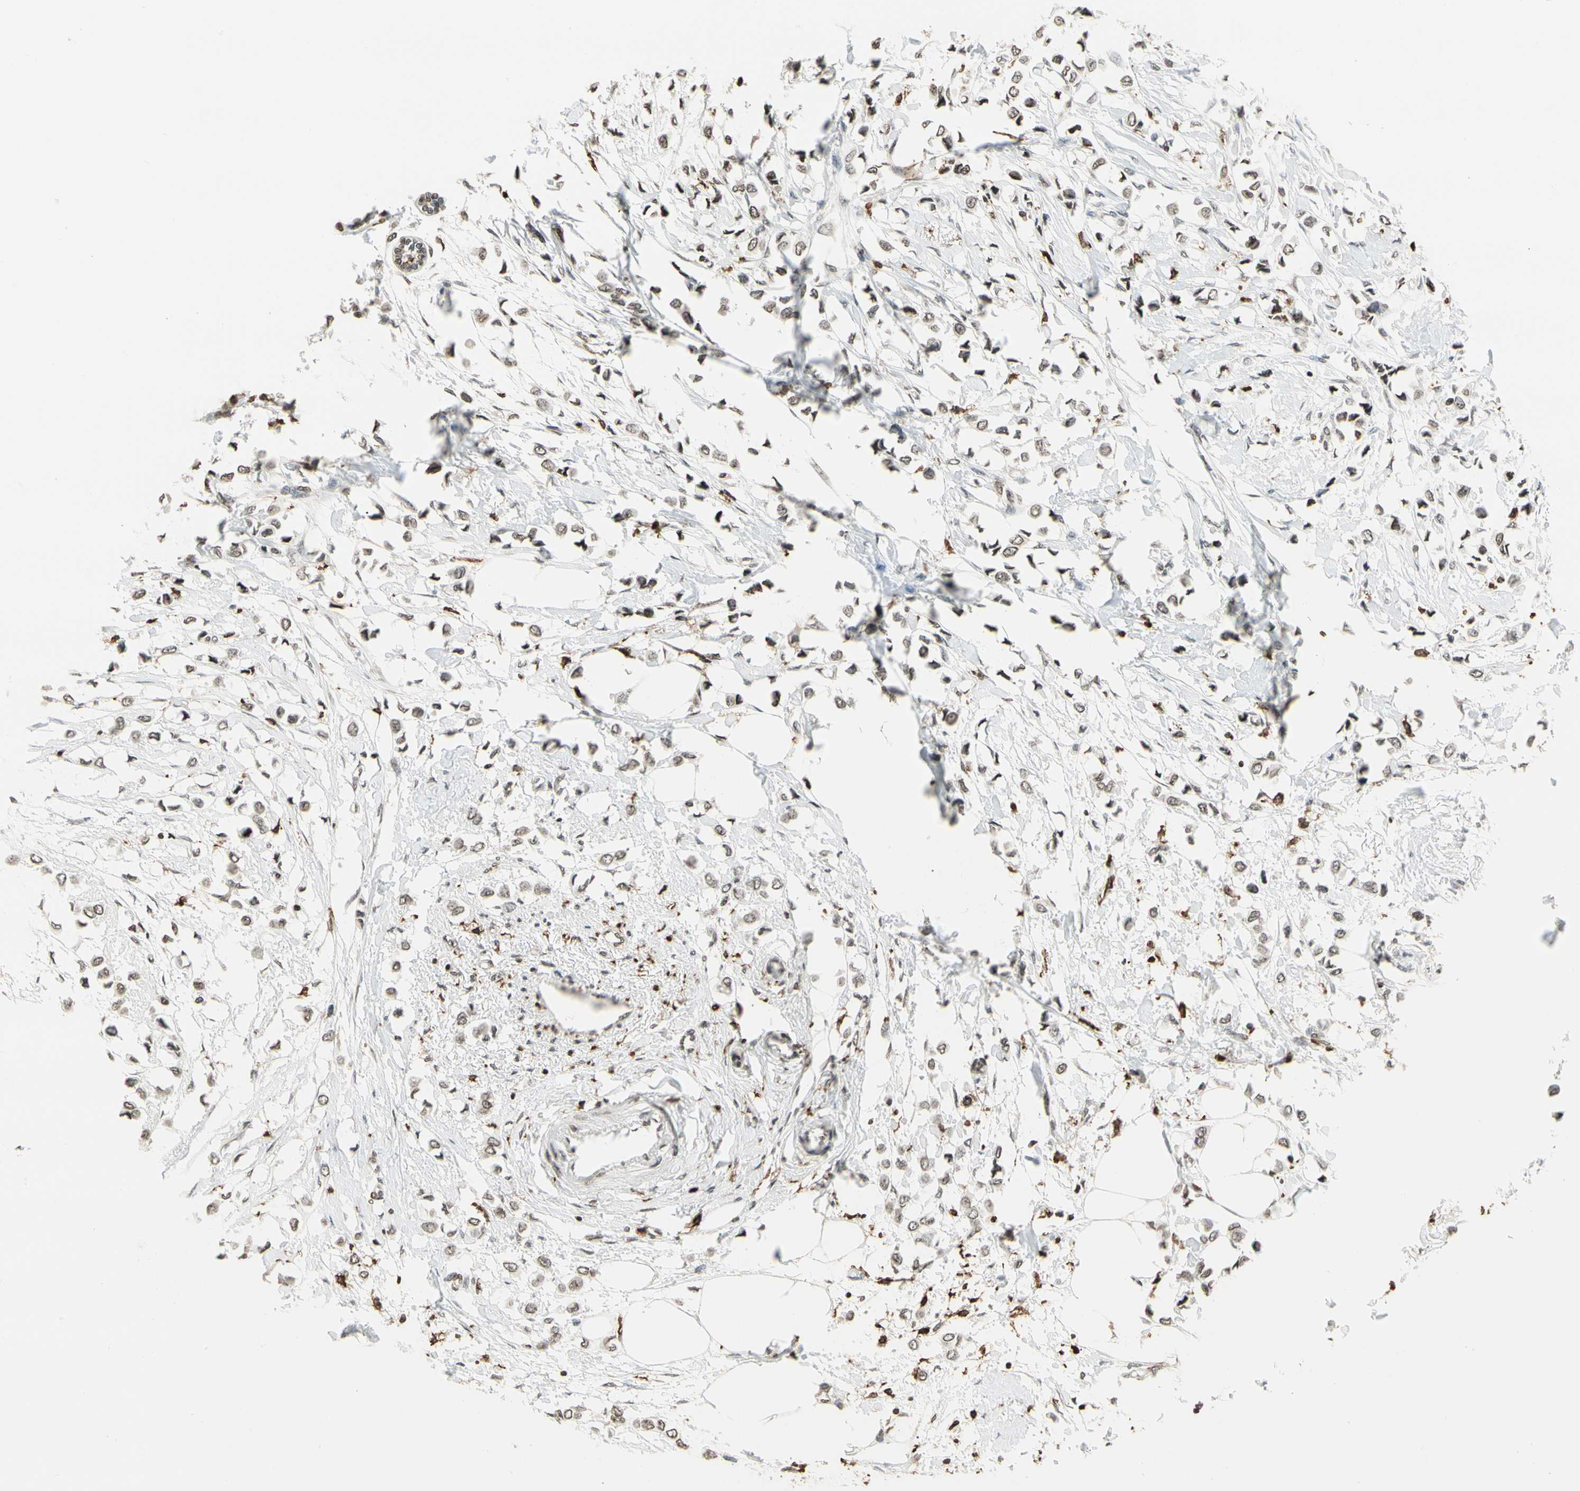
{"staining": {"intensity": "weak", "quantity": ">75%", "location": "nuclear"}, "tissue": "breast cancer", "cell_type": "Tumor cells", "image_type": "cancer", "snomed": [{"axis": "morphology", "description": "Lobular carcinoma"}, {"axis": "topography", "description": "Breast"}], "caption": "Immunohistochemical staining of lobular carcinoma (breast) demonstrates weak nuclear protein staining in approximately >75% of tumor cells. (brown staining indicates protein expression, while blue staining denotes nuclei).", "gene": "FER", "patient": {"sex": "female", "age": 51}}